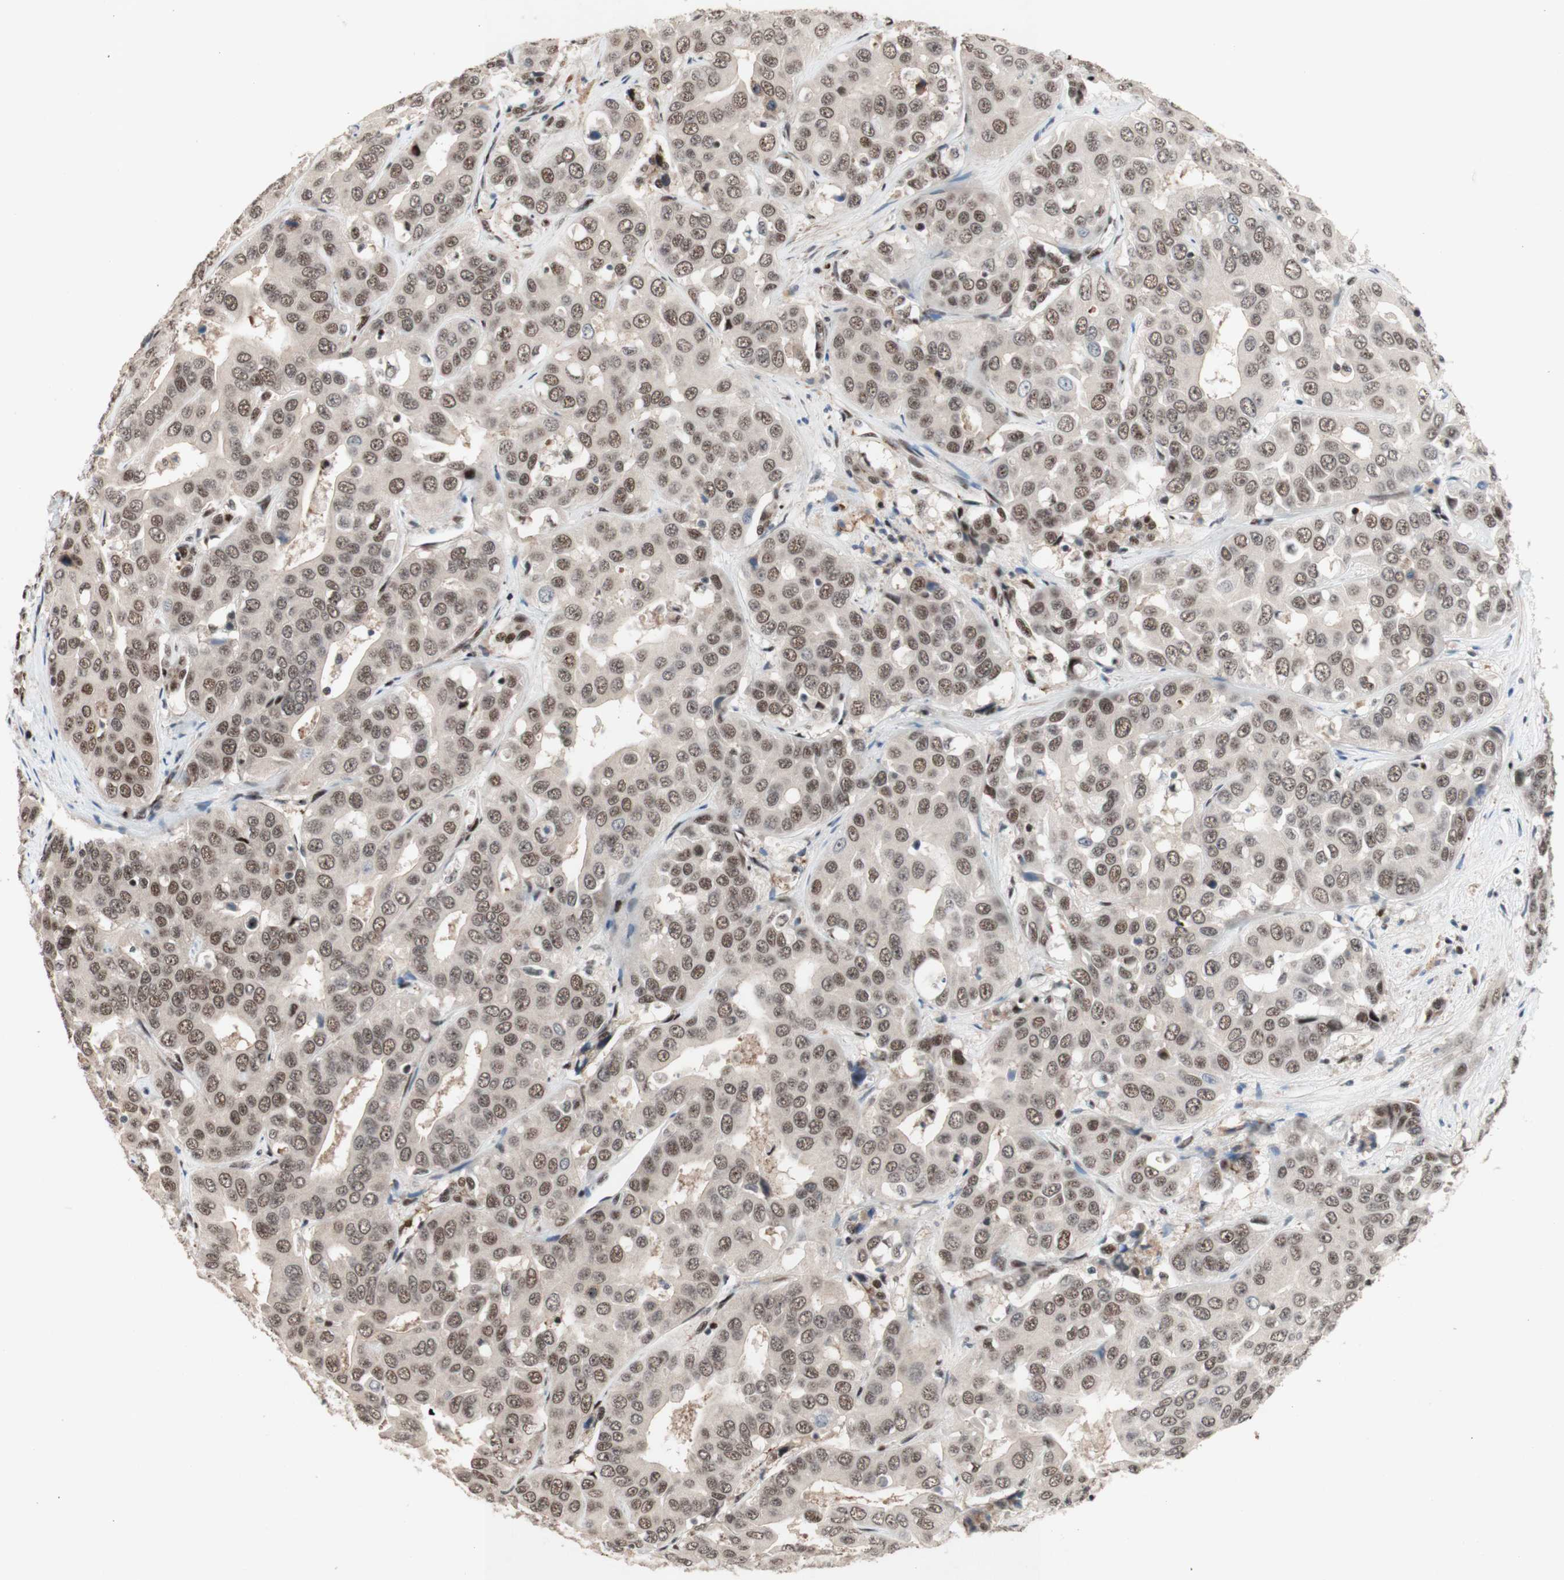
{"staining": {"intensity": "moderate", "quantity": ">75%", "location": "nuclear"}, "tissue": "liver cancer", "cell_type": "Tumor cells", "image_type": "cancer", "snomed": [{"axis": "morphology", "description": "Cholangiocarcinoma"}, {"axis": "topography", "description": "Liver"}], "caption": "An image of liver cancer (cholangiocarcinoma) stained for a protein displays moderate nuclear brown staining in tumor cells.", "gene": "TLE1", "patient": {"sex": "female", "age": 52}}